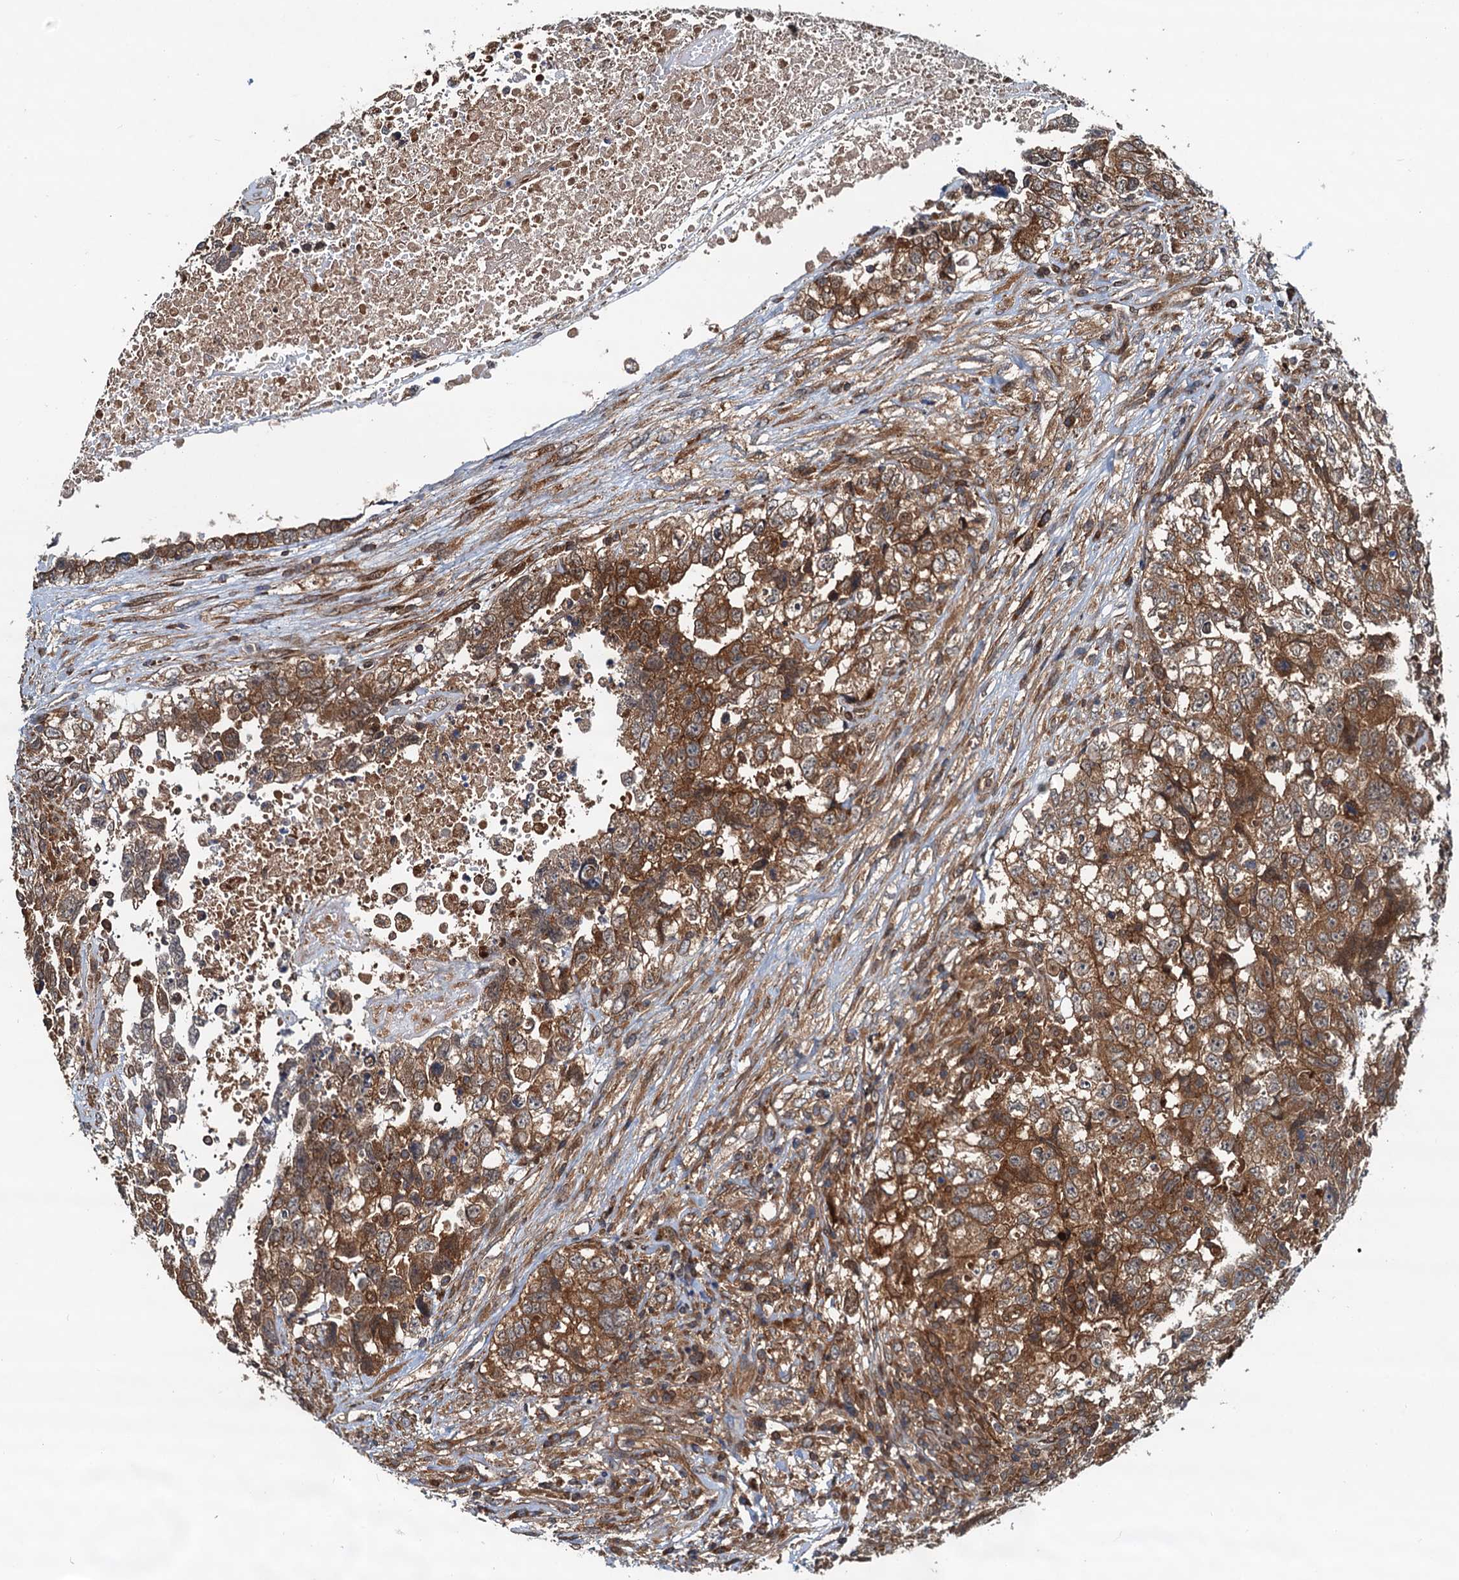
{"staining": {"intensity": "moderate", "quantity": ">75%", "location": "cytoplasmic/membranous"}, "tissue": "testis cancer", "cell_type": "Tumor cells", "image_type": "cancer", "snomed": [{"axis": "morphology", "description": "Carcinoma, Embryonal, NOS"}, {"axis": "topography", "description": "Testis"}], "caption": "Human testis cancer stained for a protein (brown) demonstrates moderate cytoplasmic/membranous positive expression in approximately >75% of tumor cells.", "gene": "AAGAB", "patient": {"sex": "male", "age": 37}}